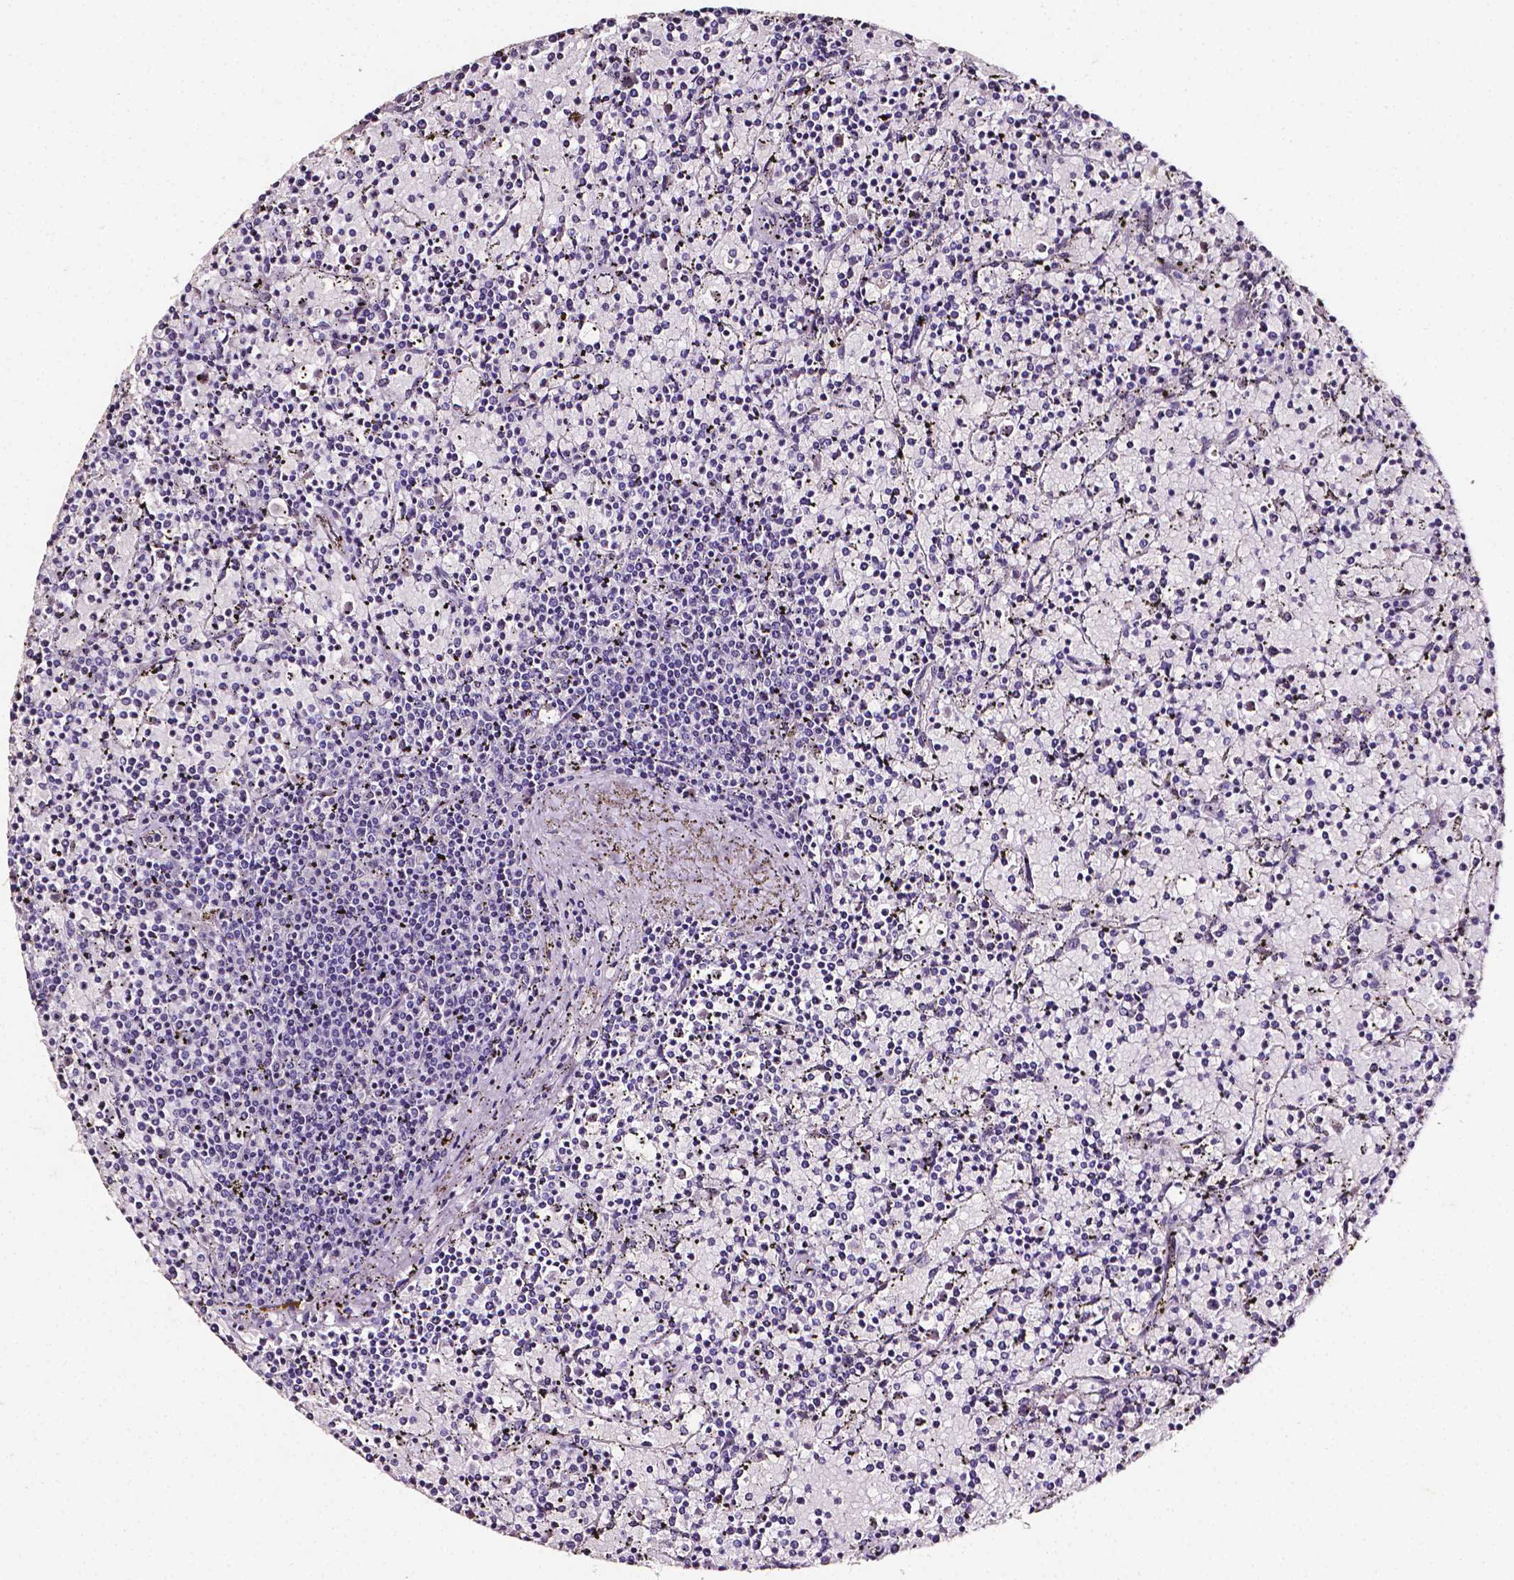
{"staining": {"intensity": "negative", "quantity": "none", "location": "none"}, "tissue": "lymphoma", "cell_type": "Tumor cells", "image_type": "cancer", "snomed": [{"axis": "morphology", "description": "Malignant lymphoma, non-Hodgkin's type, Low grade"}, {"axis": "topography", "description": "Spleen"}], "caption": "High magnification brightfield microscopy of malignant lymphoma, non-Hodgkin's type (low-grade) stained with DAB (3,3'-diaminobenzidine) (brown) and counterstained with hematoxylin (blue): tumor cells show no significant staining.", "gene": "PSAT1", "patient": {"sex": "female", "age": 77}}